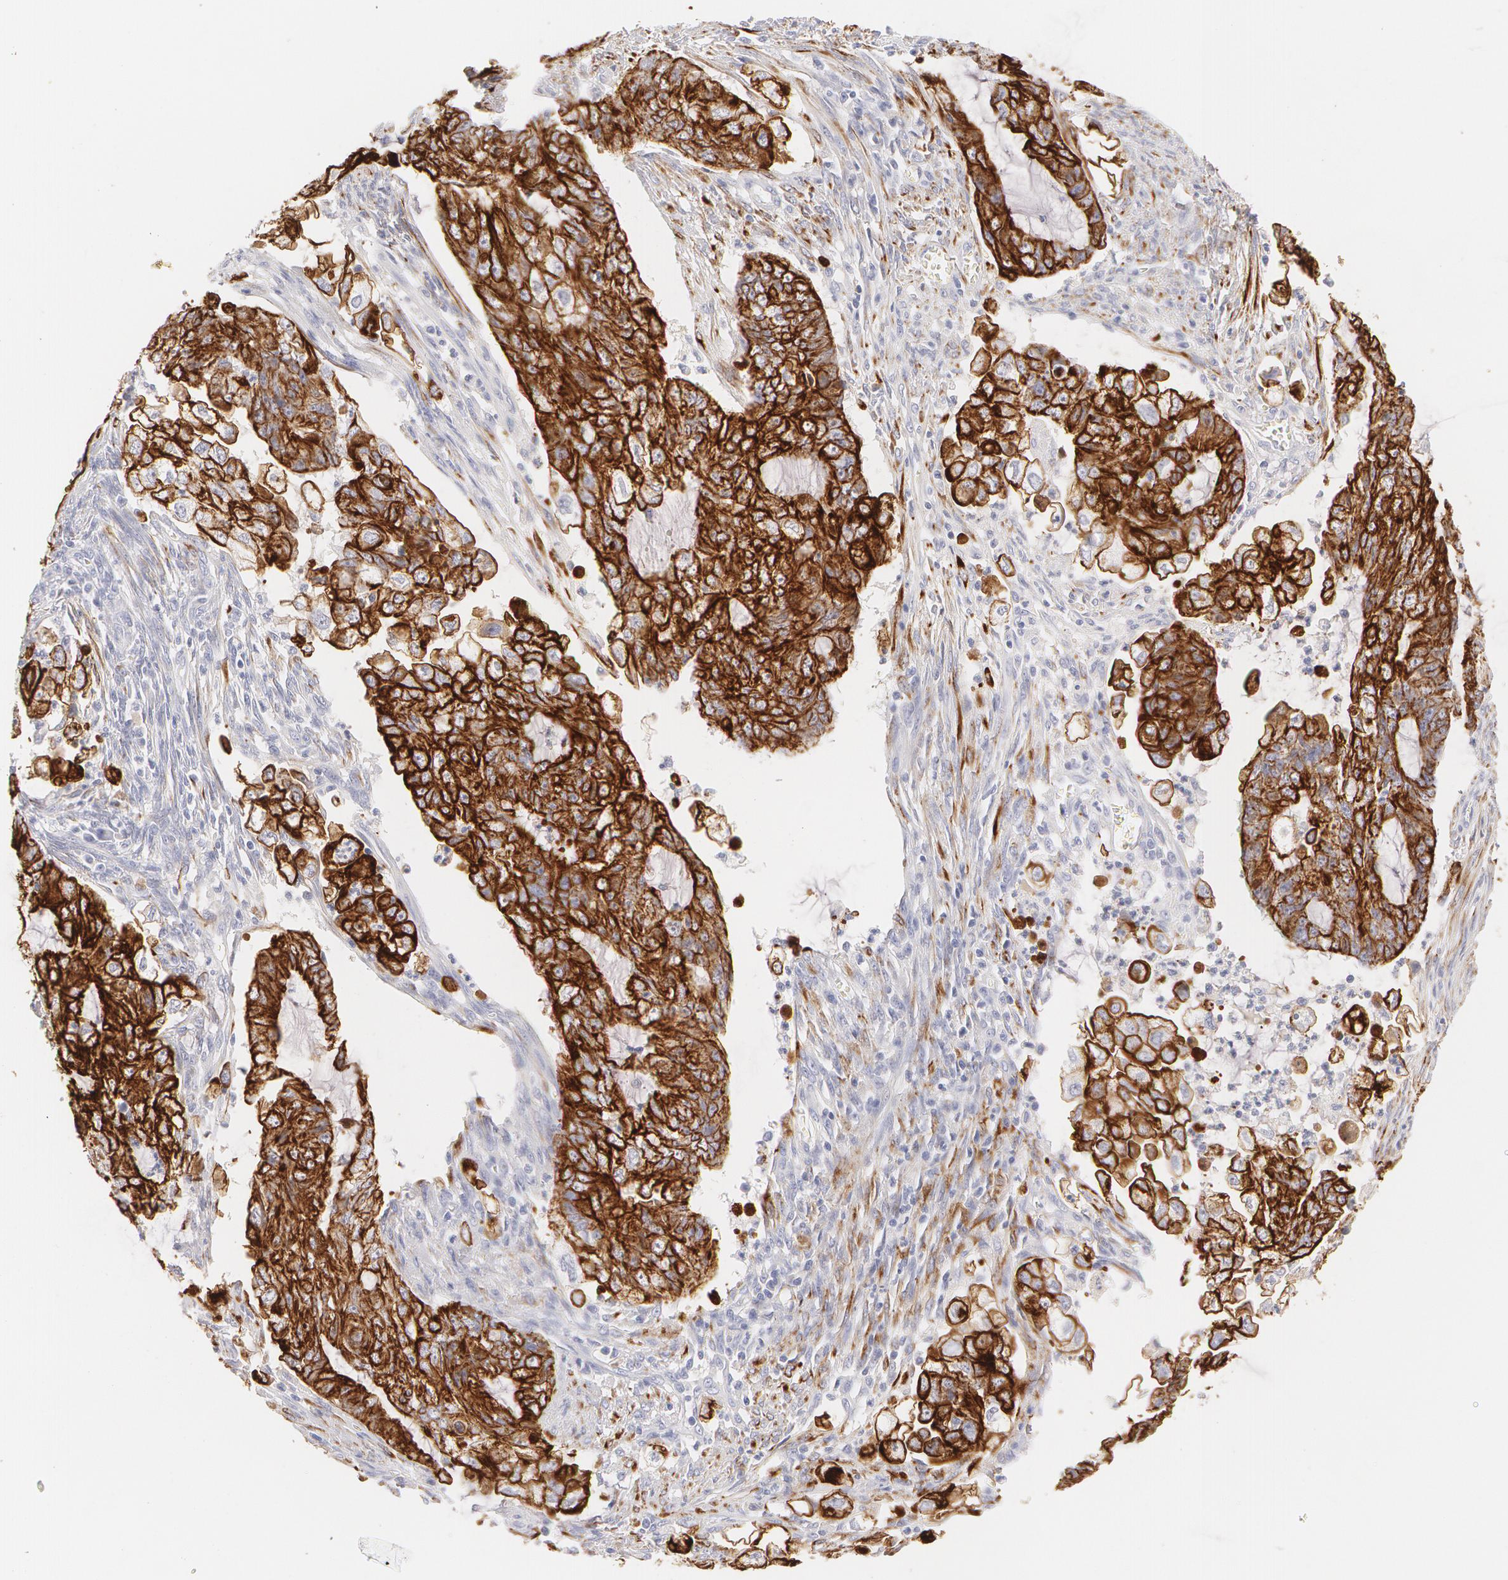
{"staining": {"intensity": "moderate", "quantity": ">75%", "location": "cytoplasmic/membranous"}, "tissue": "endometrial cancer", "cell_type": "Tumor cells", "image_type": "cancer", "snomed": [{"axis": "morphology", "description": "Adenocarcinoma, NOS"}, {"axis": "topography", "description": "Endometrium"}], "caption": "Immunohistochemistry (DAB (3,3'-diaminobenzidine)) staining of endometrial adenocarcinoma exhibits moderate cytoplasmic/membranous protein expression in about >75% of tumor cells.", "gene": "KRT8", "patient": {"sex": "female", "age": 75}}